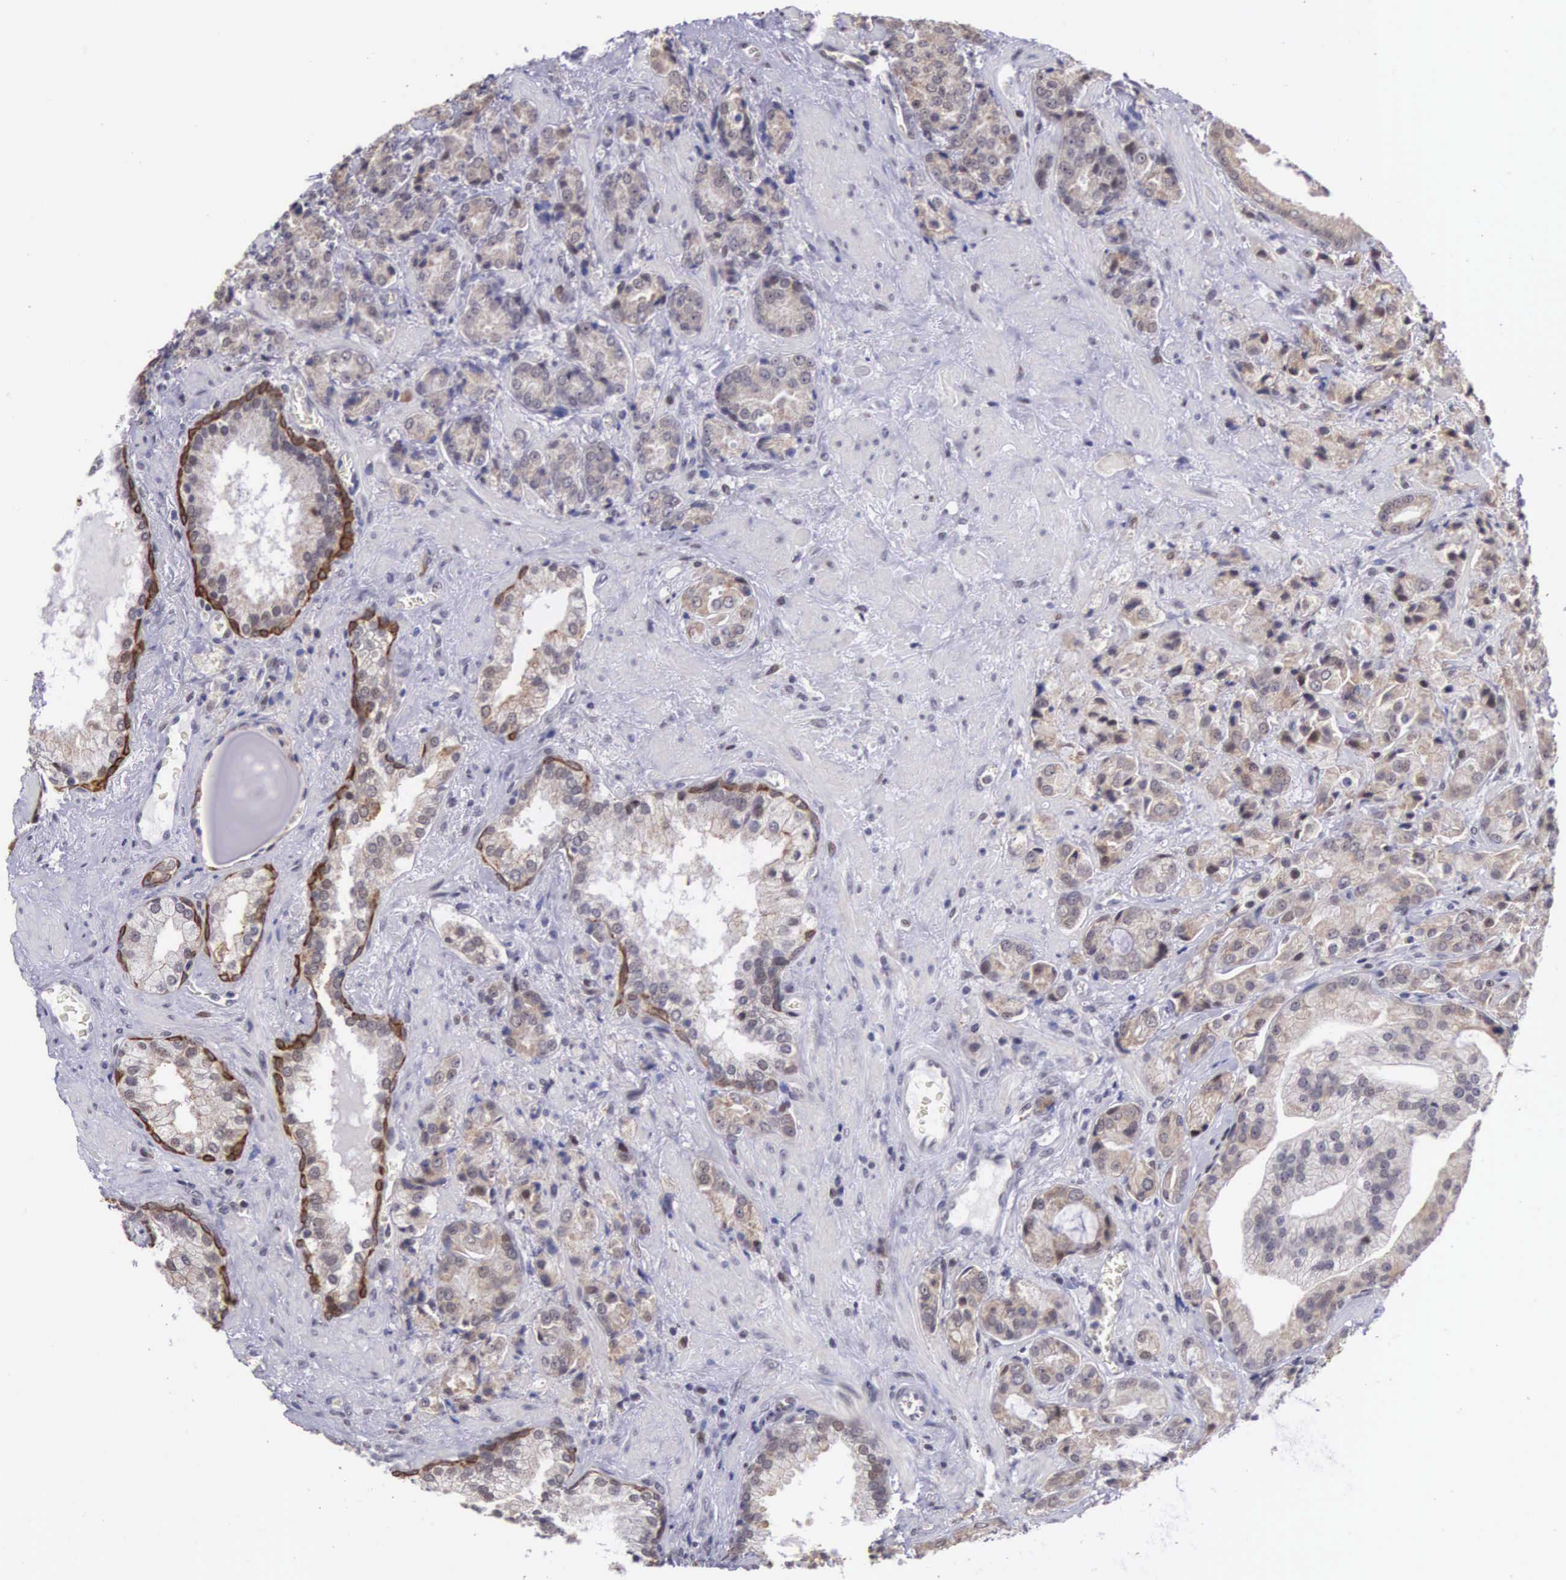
{"staining": {"intensity": "weak", "quantity": "25%-75%", "location": "cytoplasmic/membranous"}, "tissue": "prostate cancer", "cell_type": "Tumor cells", "image_type": "cancer", "snomed": [{"axis": "morphology", "description": "Adenocarcinoma, Medium grade"}, {"axis": "topography", "description": "Prostate"}], "caption": "The immunohistochemical stain highlights weak cytoplasmic/membranous expression in tumor cells of adenocarcinoma (medium-grade) (prostate) tissue.", "gene": "SLC25A21", "patient": {"sex": "male", "age": 70}}